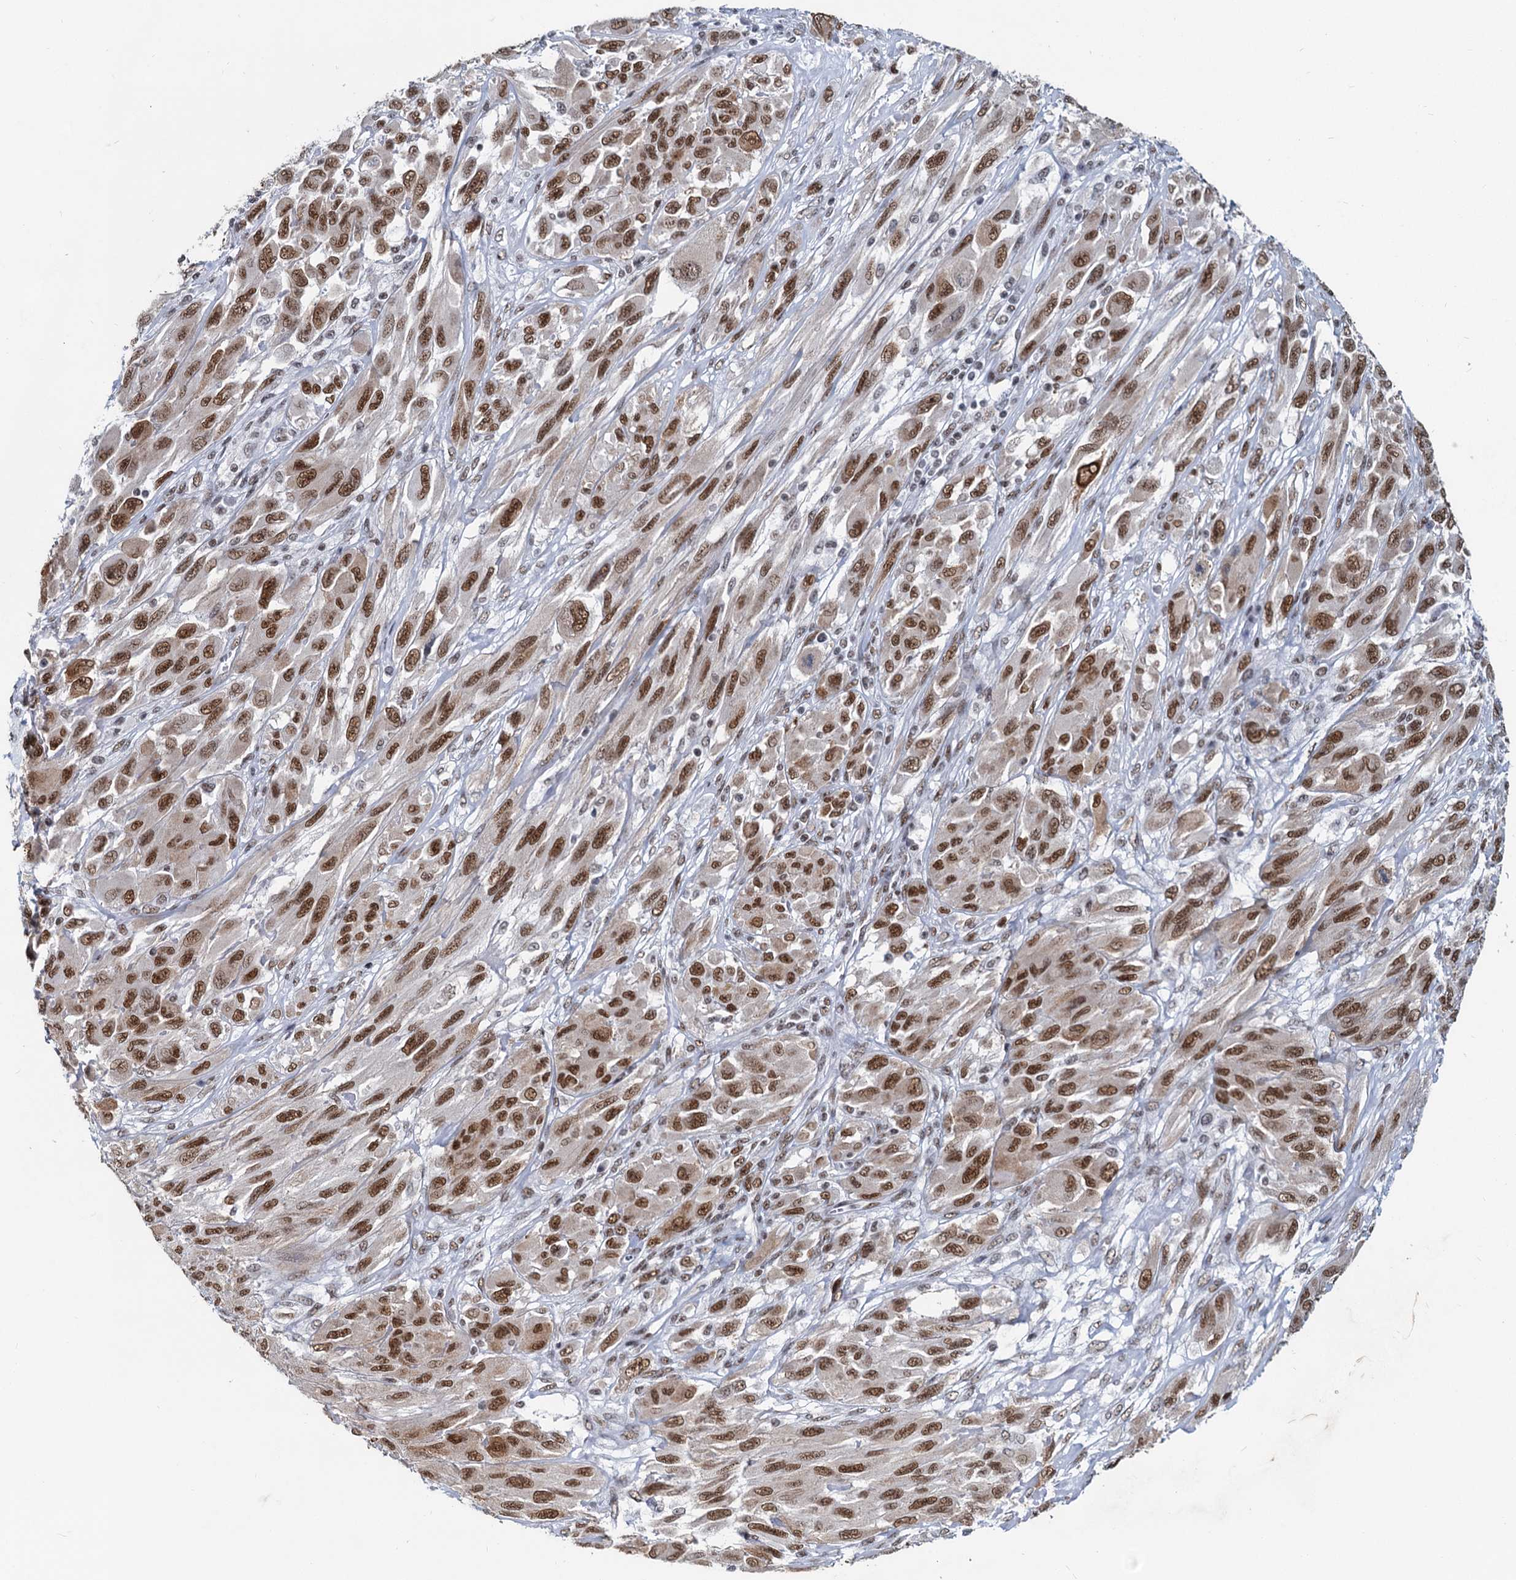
{"staining": {"intensity": "moderate", "quantity": ">75%", "location": "nuclear"}, "tissue": "melanoma", "cell_type": "Tumor cells", "image_type": "cancer", "snomed": [{"axis": "morphology", "description": "Malignant melanoma, NOS"}, {"axis": "topography", "description": "Skin"}], "caption": "About >75% of tumor cells in melanoma reveal moderate nuclear protein expression as visualized by brown immunohistochemical staining.", "gene": "METTL14", "patient": {"sex": "female", "age": 91}}